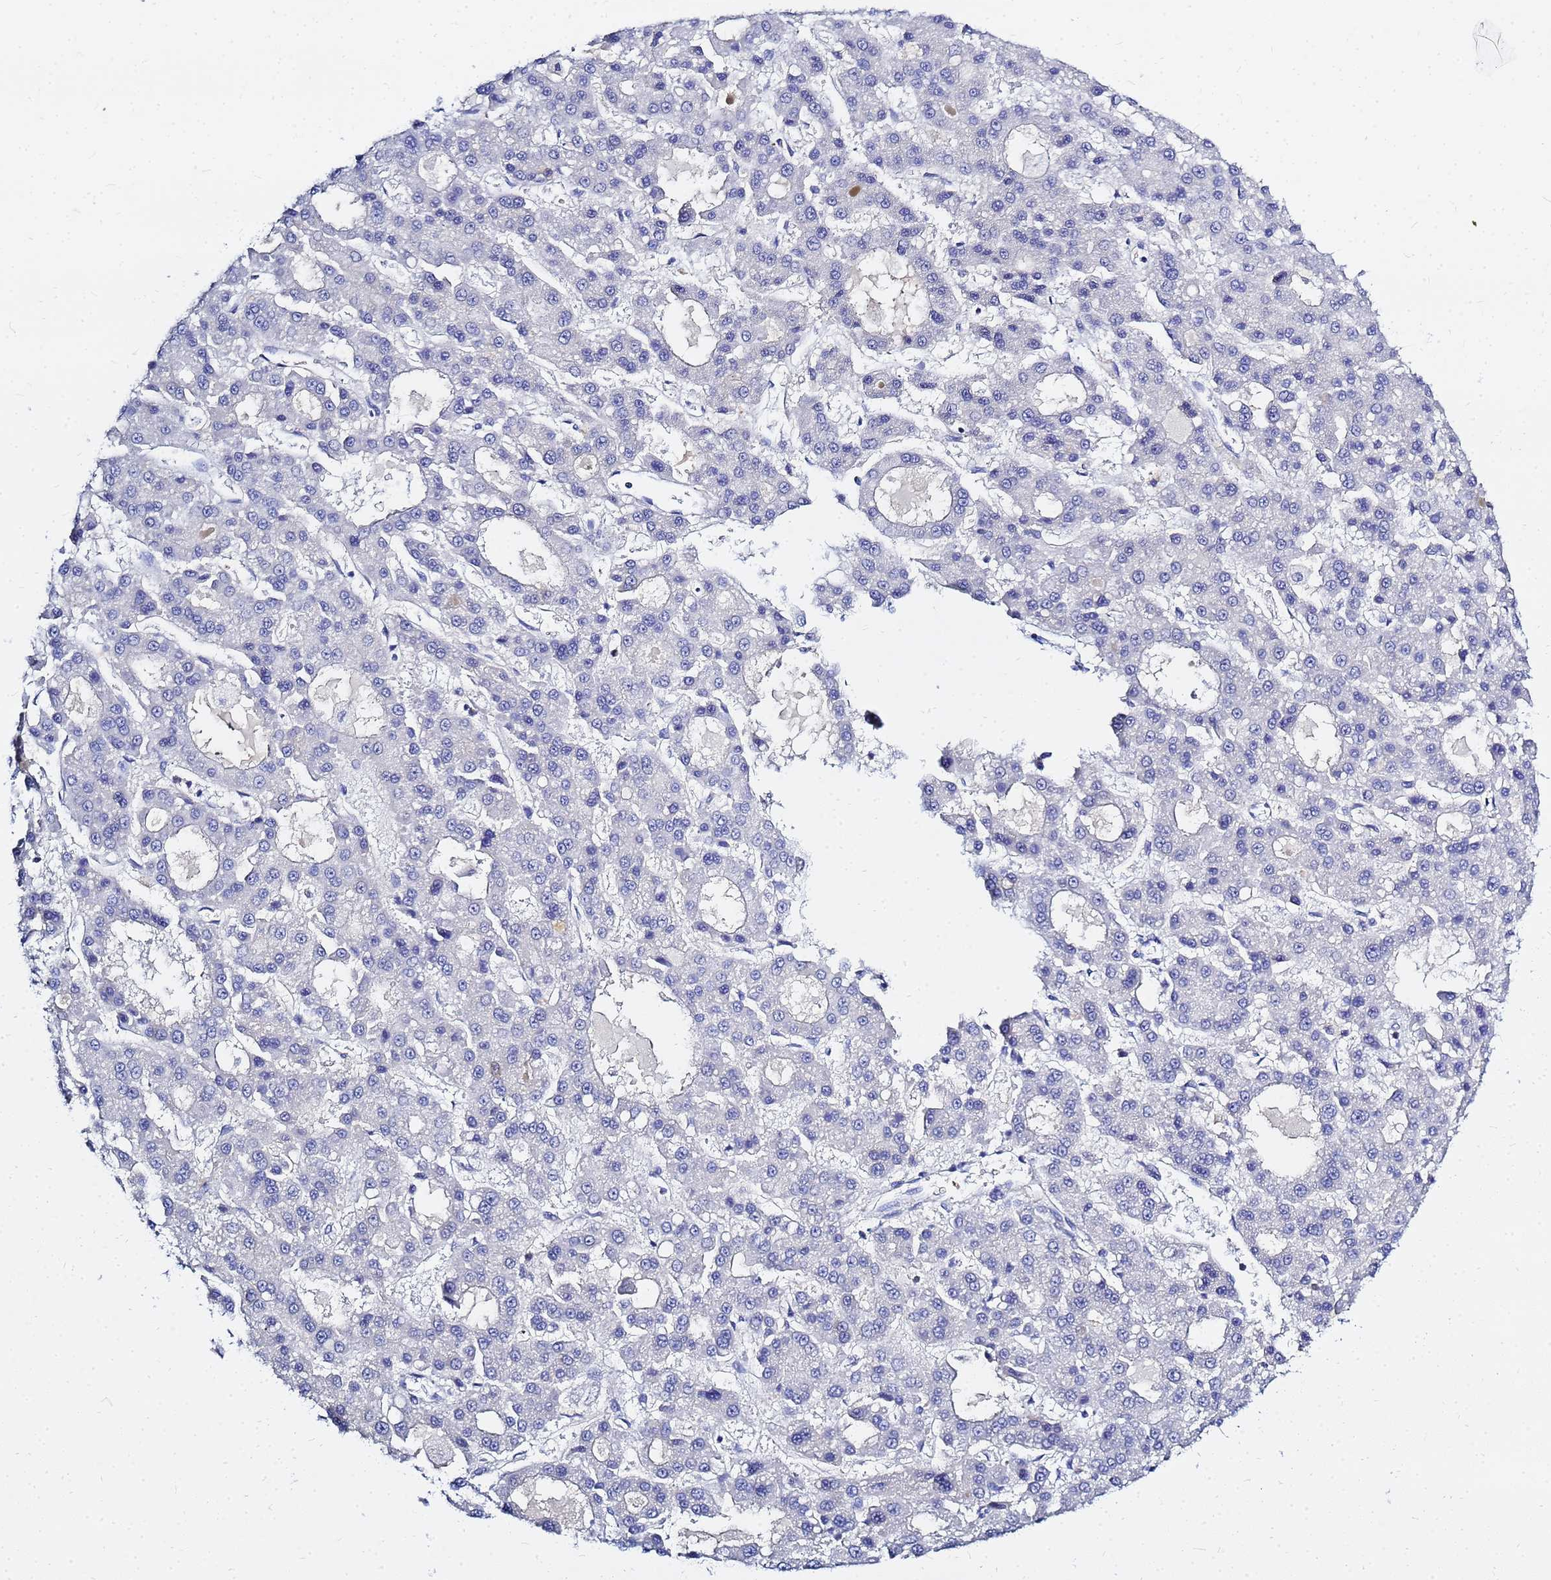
{"staining": {"intensity": "negative", "quantity": "none", "location": "none"}, "tissue": "liver cancer", "cell_type": "Tumor cells", "image_type": "cancer", "snomed": [{"axis": "morphology", "description": "Carcinoma, Hepatocellular, NOS"}, {"axis": "topography", "description": "Liver"}], "caption": "Liver hepatocellular carcinoma stained for a protein using immunohistochemistry displays no positivity tumor cells.", "gene": "ZNF552", "patient": {"sex": "male", "age": 70}}